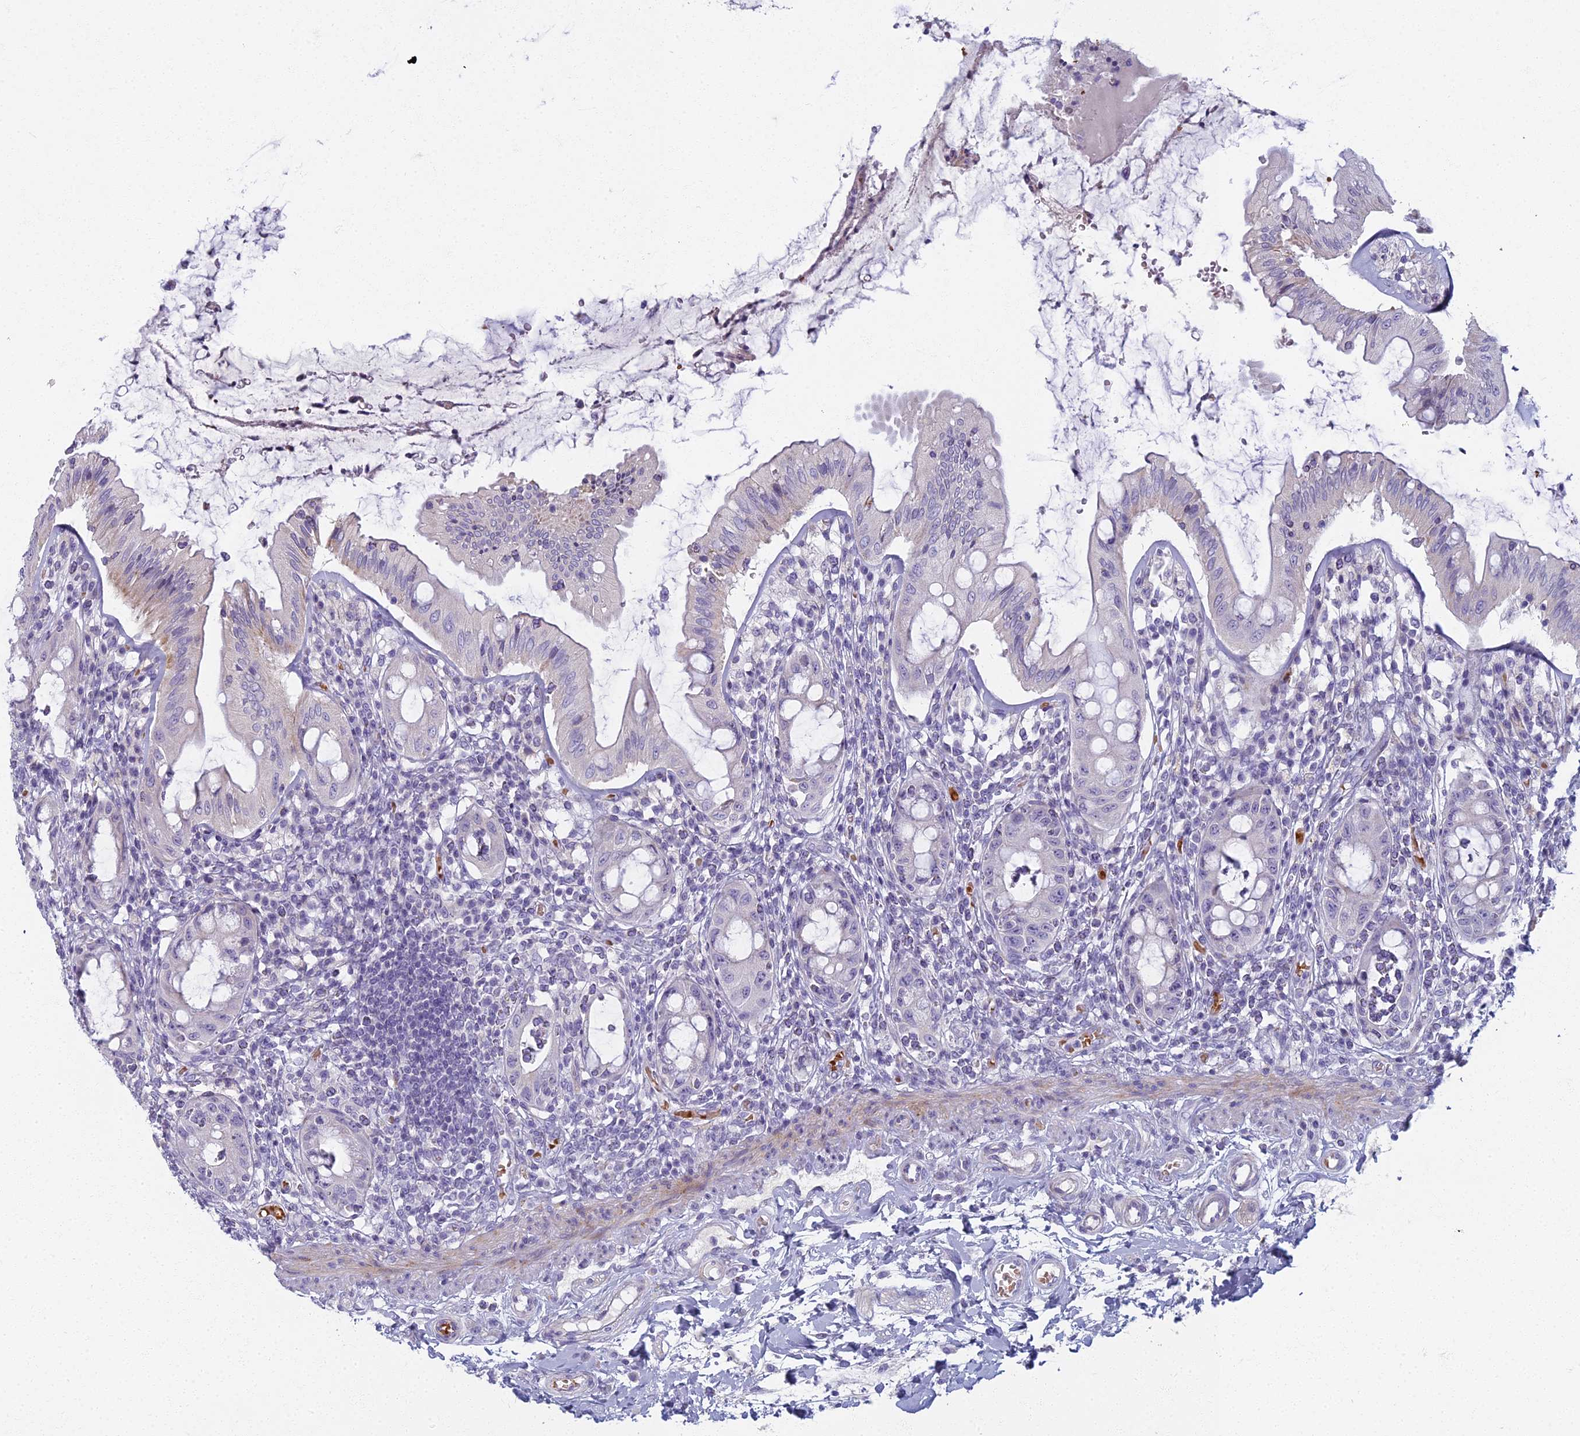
{"staining": {"intensity": "moderate", "quantity": "25%-75%", "location": "cytoplasmic/membranous"}, "tissue": "rectum", "cell_type": "Glandular cells", "image_type": "normal", "snomed": [{"axis": "morphology", "description": "Normal tissue, NOS"}, {"axis": "topography", "description": "Rectum"}], "caption": "Rectum stained with a brown dye displays moderate cytoplasmic/membranous positive expression in approximately 25%-75% of glandular cells.", "gene": "ARL15", "patient": {"sex": "female", "age": 57}}